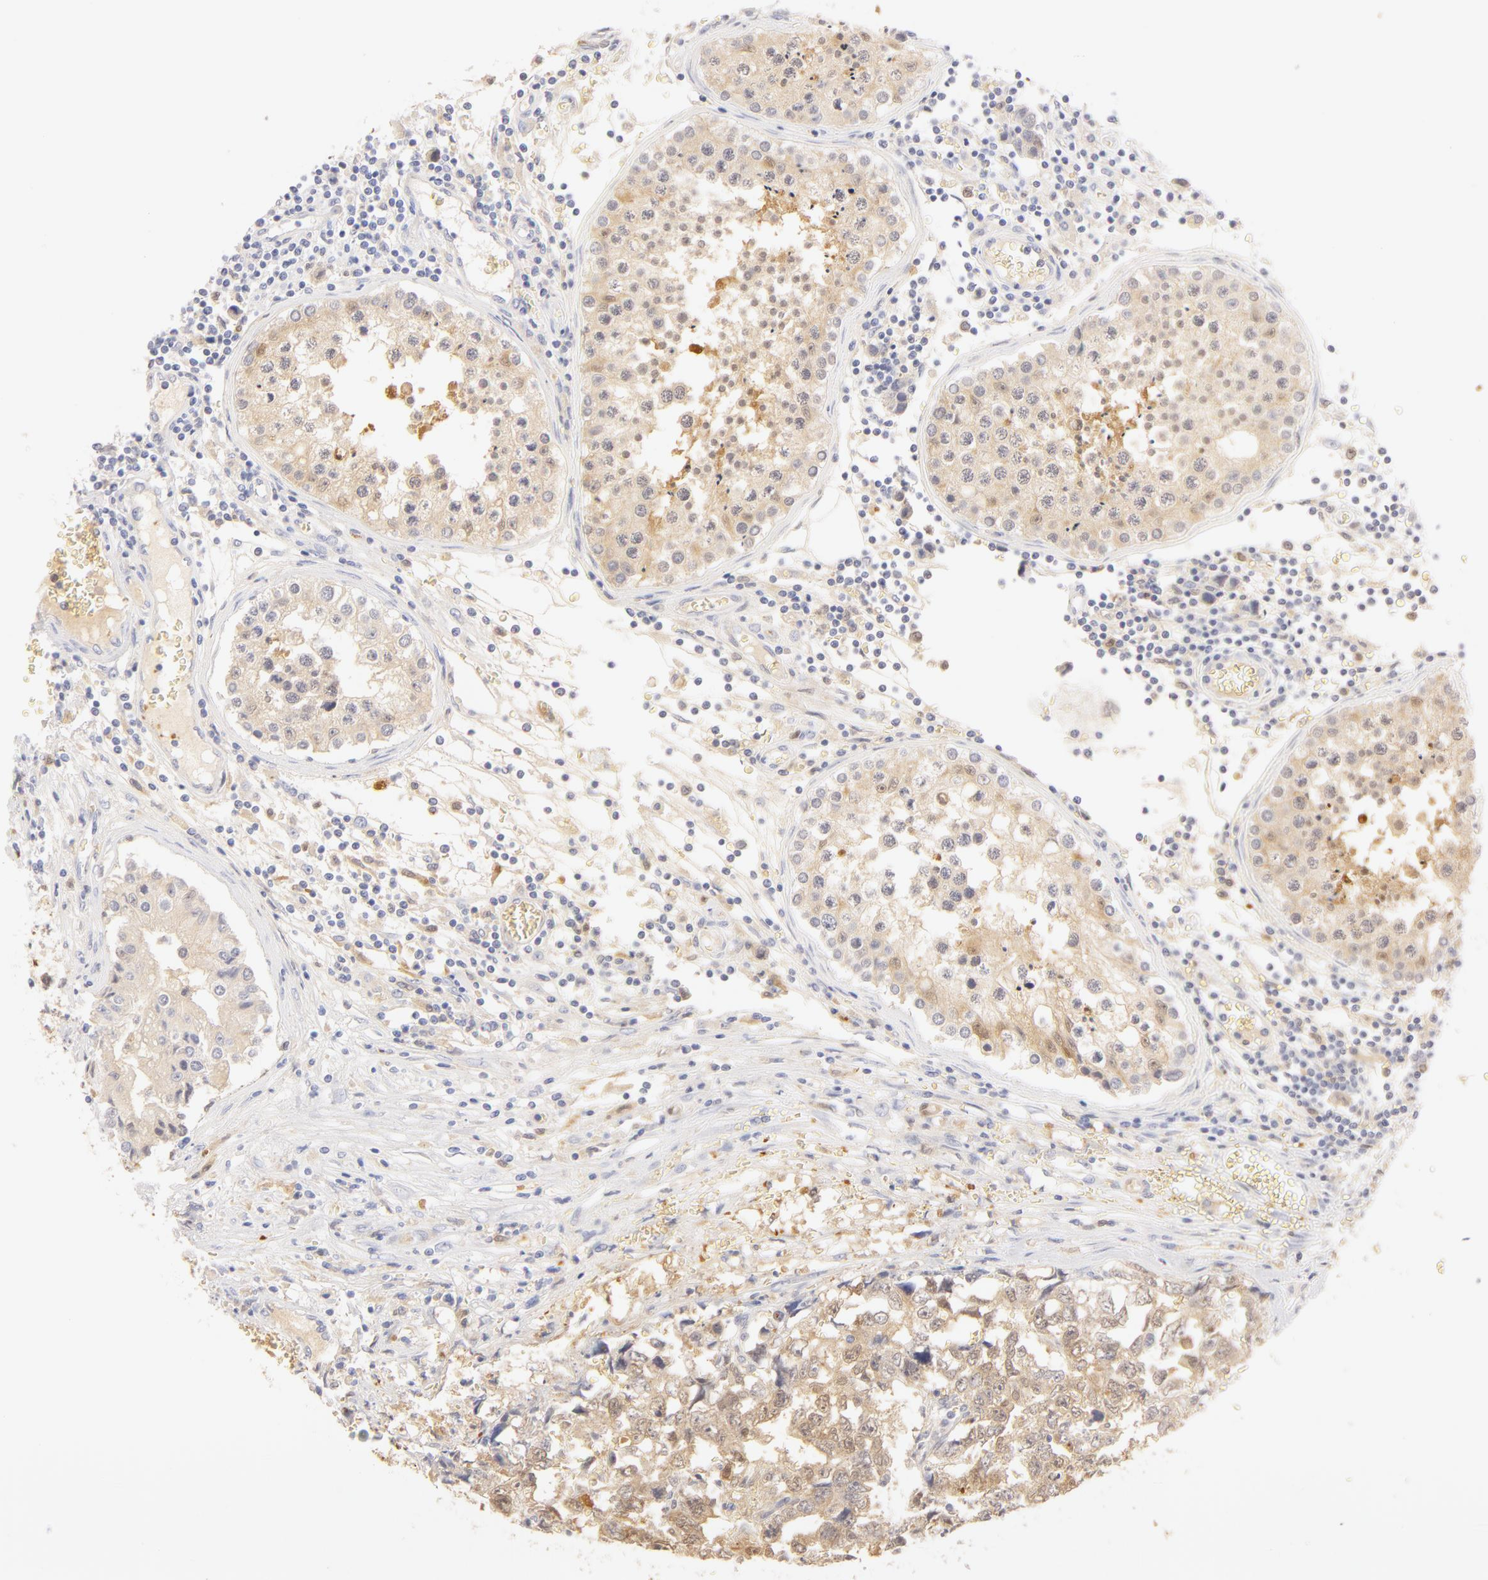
{"staining": {"intensity": "negative", "quantity": "none", "location": "none"}, "tissue": "testis cancer", "cell_type": "Tumor cells", "image_type": "cancer", "snomed": [{"axis": "morphology", "description": "Carcinoma, Embryonal, NOS"}, {"axis": "topography", "description": "Testis"}], "caption": "Testis cancer (embryonal carcinoma) was stained to show a protein in brown. There is no significant staining in tumor cells.", "gene": "CA2", "patient": {"sex": "male", "age": 31}}